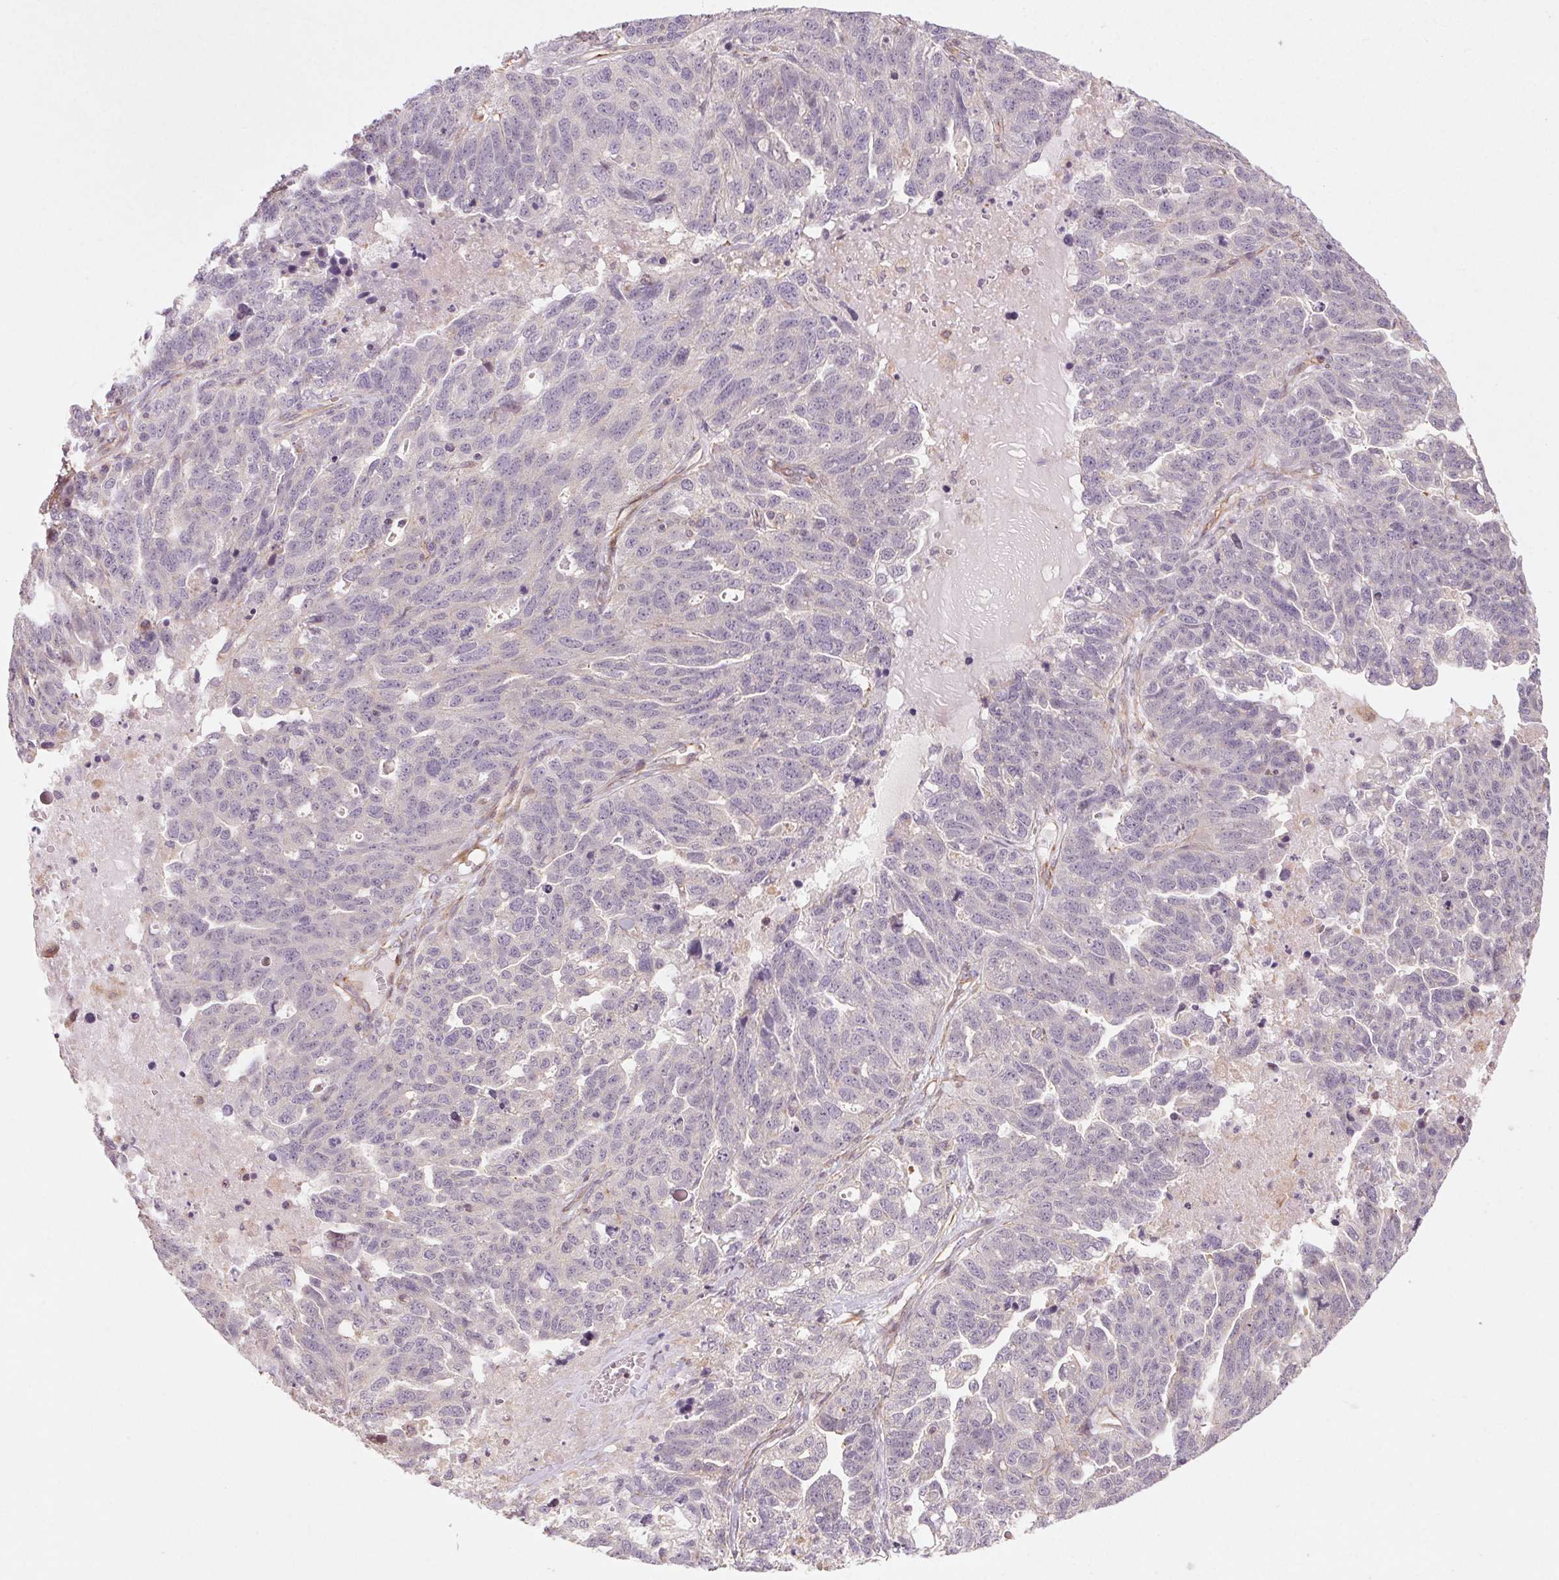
{"staining": {"intensity": "negative", "quantity": "none", "location": "none"}, "tissue": "ovarian cancer", "cell_type": "Tumor cells", "image_type": "cancer", "snomed": [{"axis": "morphology", "description": "Cystadenocarcinoma, serous, NOS"}, {"axis": "topography", "description": "Ovary"}], "caption": "This image is of serous cystadenocarcinoma (ovarian) stained with IHC to label a protein in brown with the nuclei are counter-stained blue. There is no expression in tumor cells. The staining was performed using DAB to visualize the protein expression in brown, while the nuclei were stained in blue with hematoxylin (Magnification: 20x).", "gene": "CCSER1", "patient": {"sex": "female", "age": 71}}